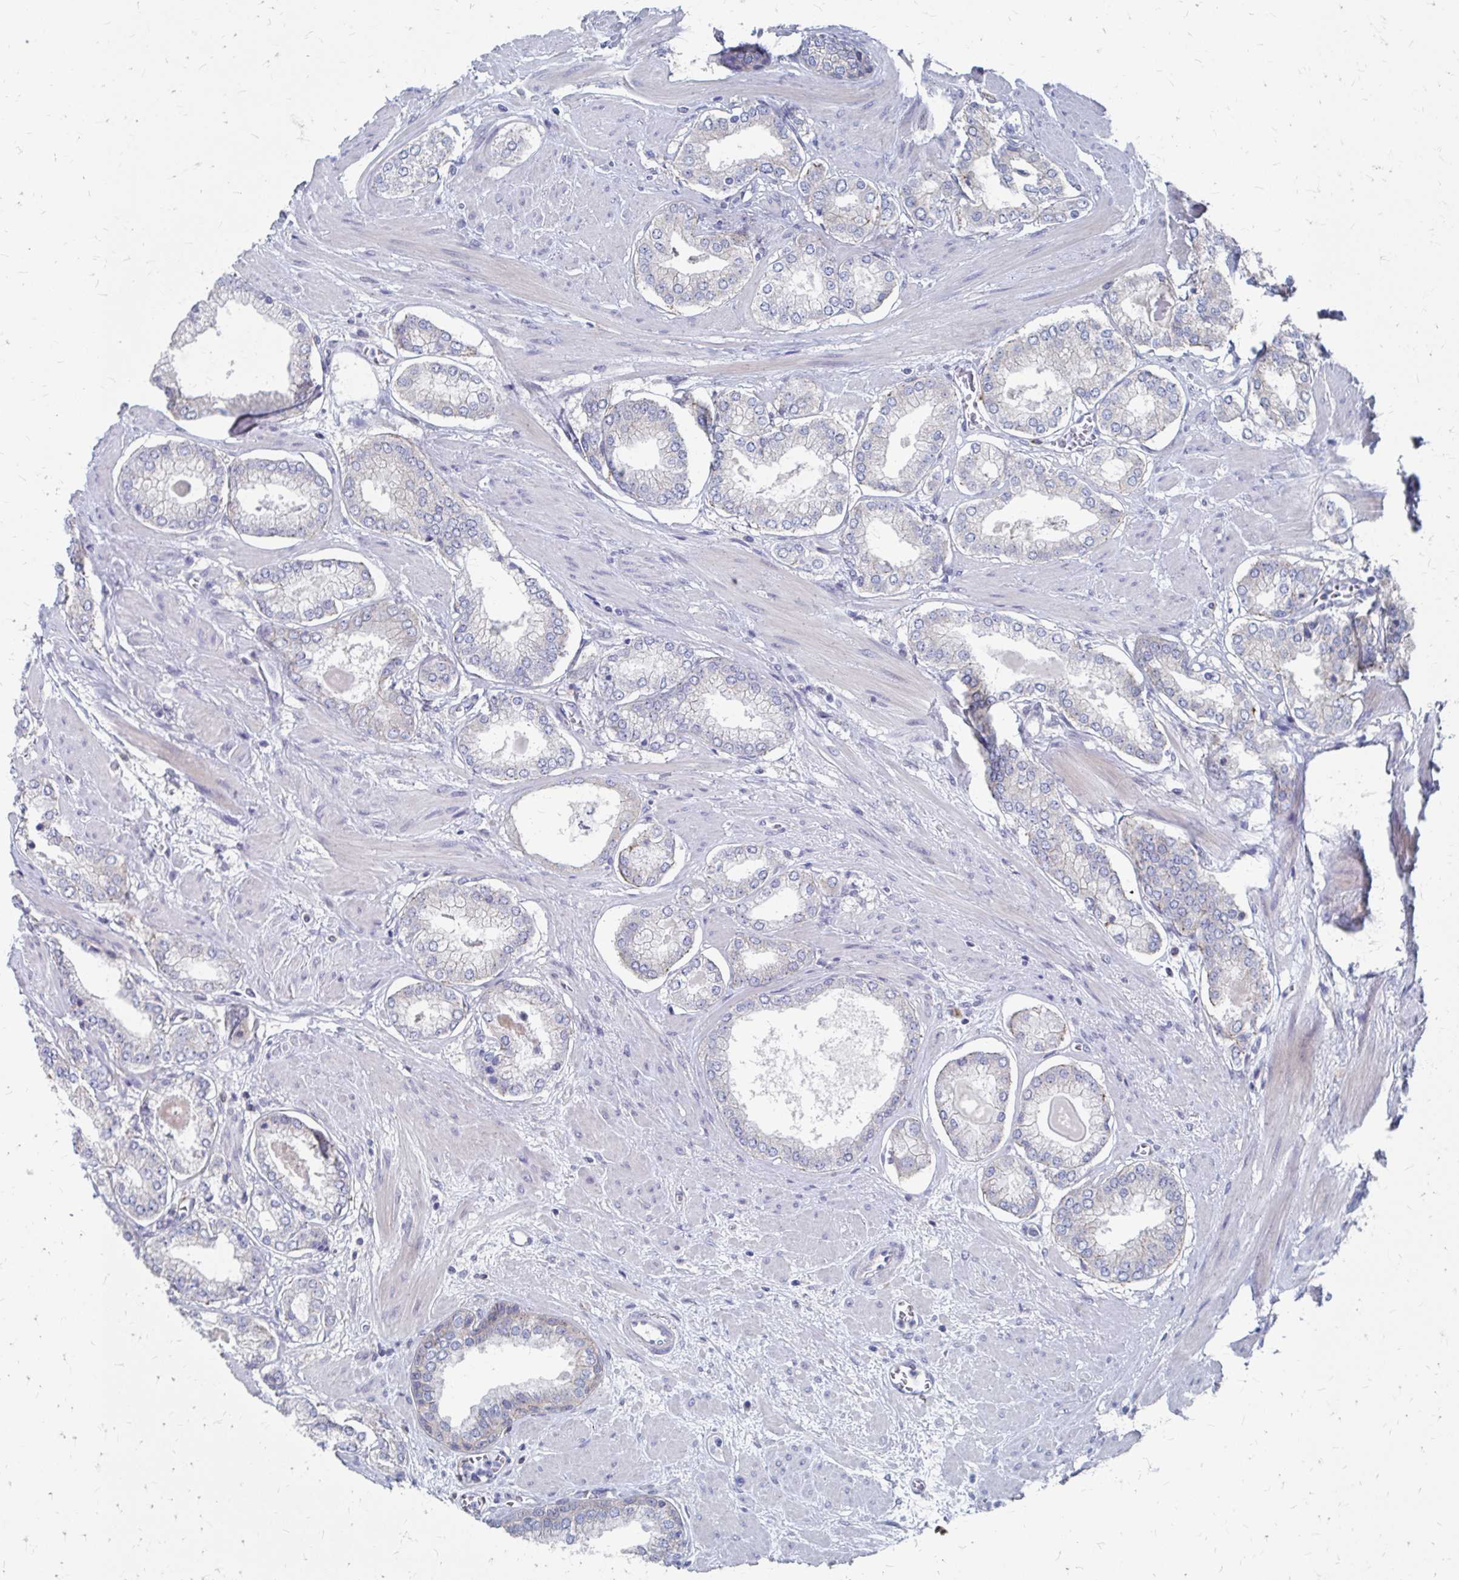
{"staining": {"intensity": "negative", "quantity": "none", "location": "none"}, "tissue": "prostate cancer", "cell_type": "Tumor cells", "image_type": "cancer", "snomed": [{"axis": "morphology", "description": "Adenocarcinoma, Low grade"}, {"axis": "topography", "description": "Prostate"}], "caption": "Immunohistochemistry (IHC) photomicrograph of neoplastic tissue: human prostate cancer stained with DAB (3,3'-diaminobenzidine) exhibits no significant protein staining in tumor cells.", "gene": "PLEKHG7", "patient": {"sex": "male", "age": 64}}